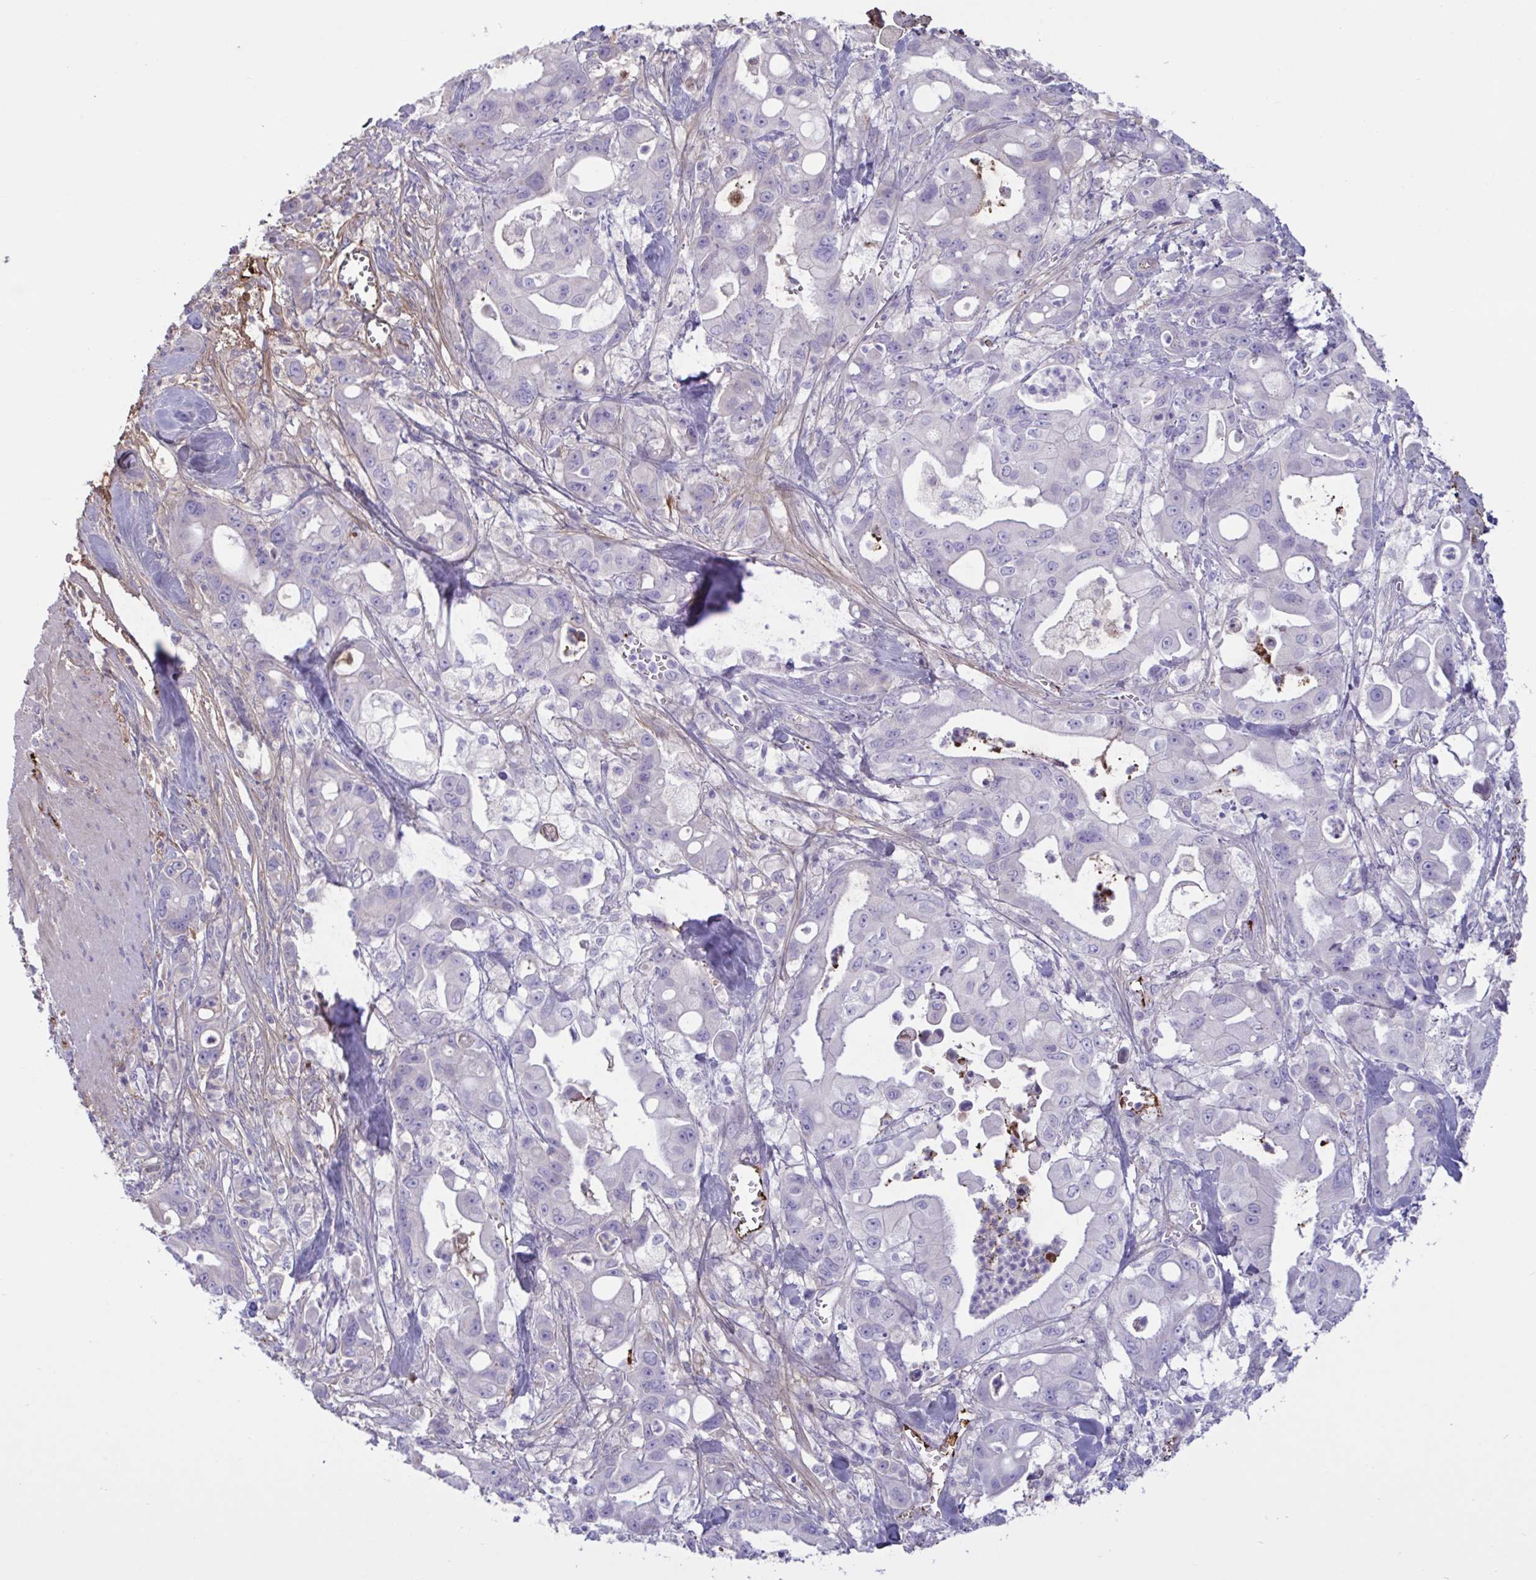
{"staining": {"intensity": "negative", "quantity": "none", "location": "none"}, "tissue": "pancreatic cancer", "cell_type": "Tumor cells", "image_type": "cancer", "snomed": [{"axis": "morphology", "description": "Adenocarcinoma, NOS"}, {"axis": "topography", "description": "Pancreas"}], "caption": "A micrograph of human pancreatic adenocarcinoma is negative for staining in tumor cells.", "gene": "IL1R1", "patient": {"sex": "male", "age": 68}}